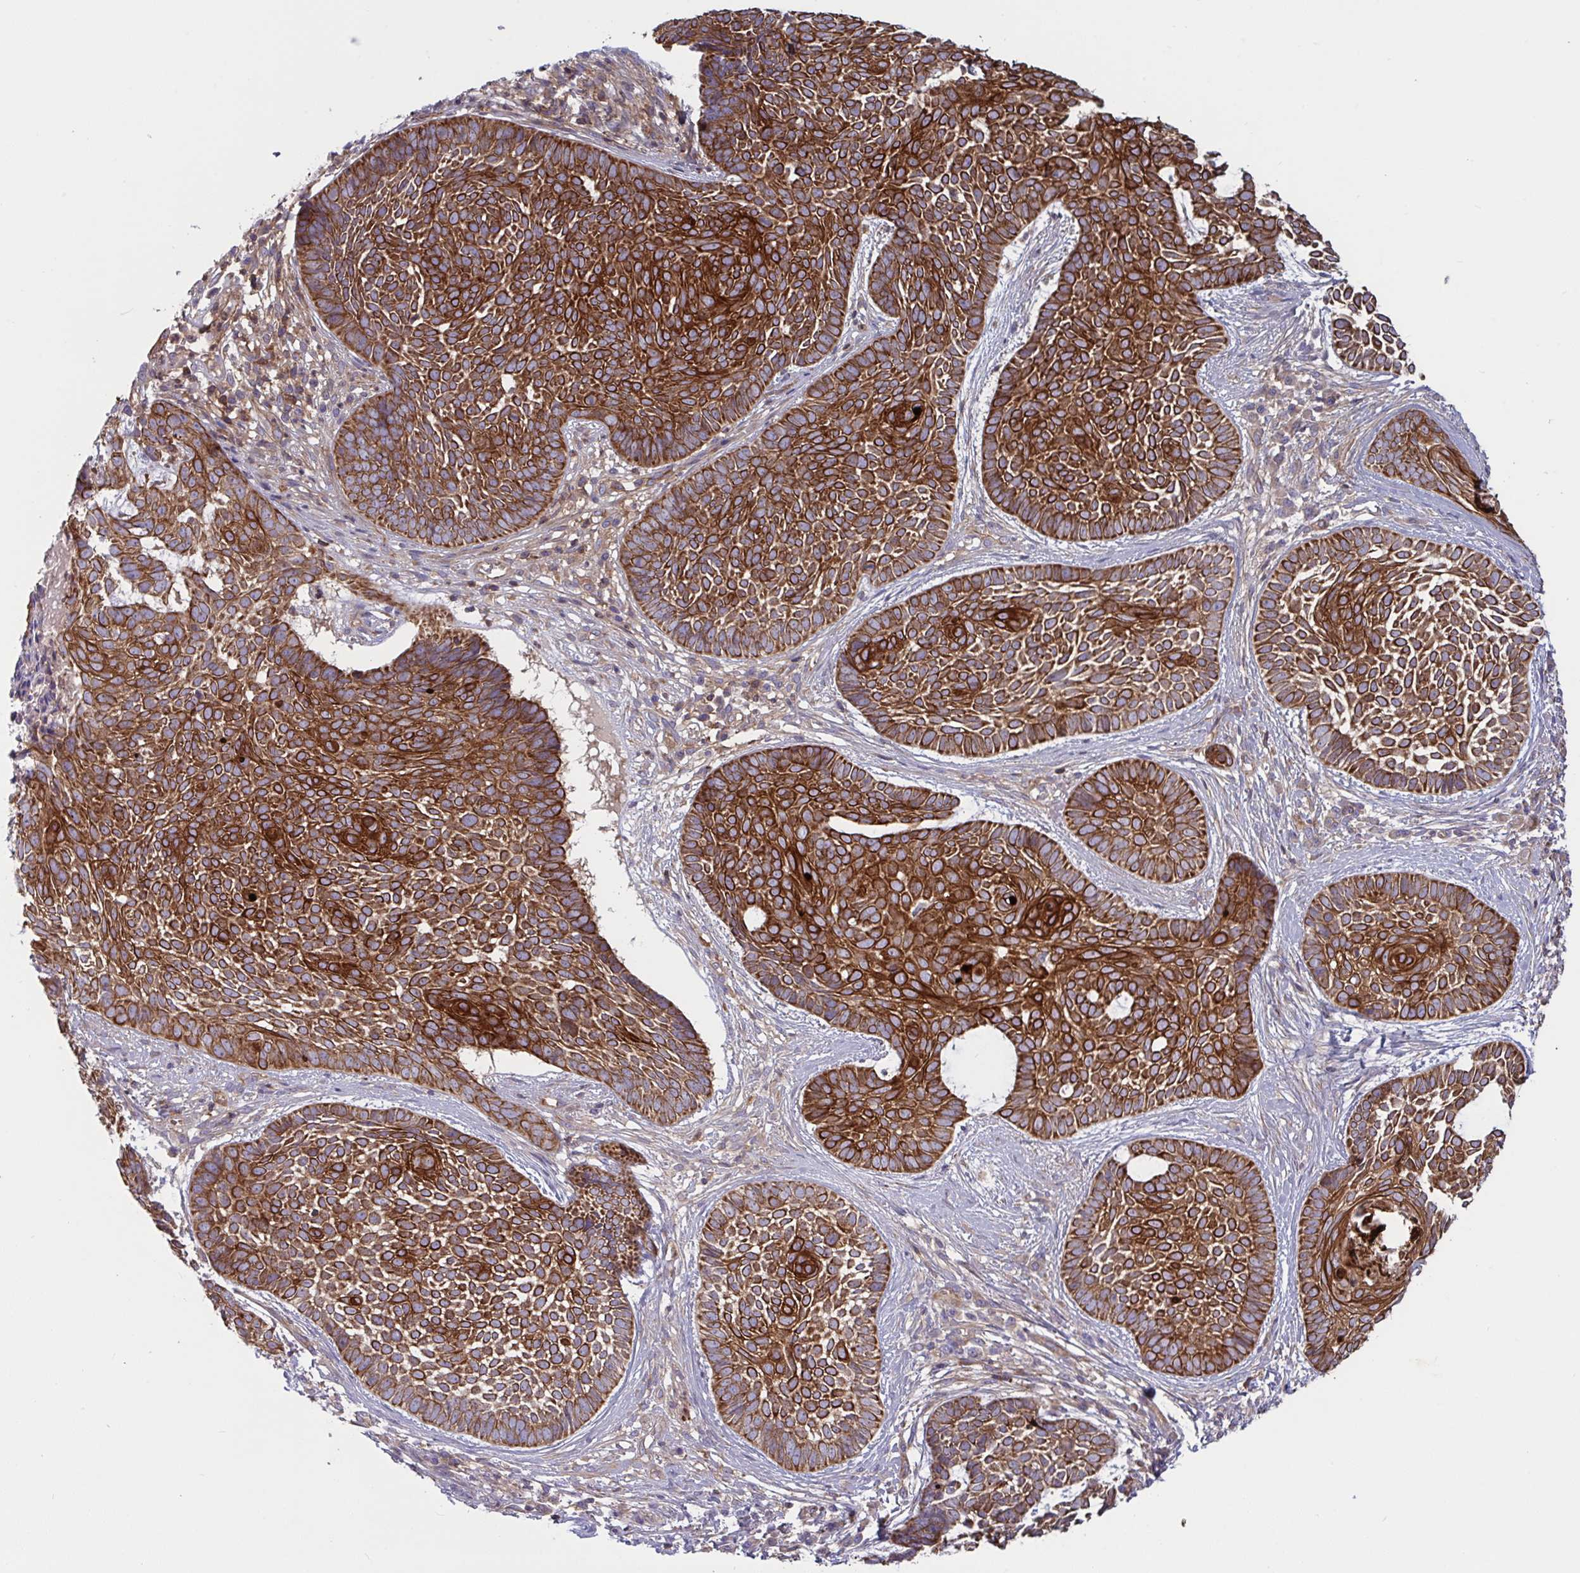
{"staining": {"intensity": "strong", "quantity": ">75%", "location": "cytoplasmic/membranous"}, "tissue": "skin cancer", "cell_type": "Tumor cells", "image_type": "cancer", "snomed": [{"axis": "morphology", "description": "Basal cell carcinoma"}, {"axis": "topography", "description": "Skin"}], "caption": "The micrograph exhibits a brown stain indicating the presence of a protein in the cytoplasmic/membranous of tumor cells in skin cancer. The protein of interest is shown in brown color, while the nuclei are stained blue.", "gene": "TANK", "patient": {"sex": "female", "age": 89}}